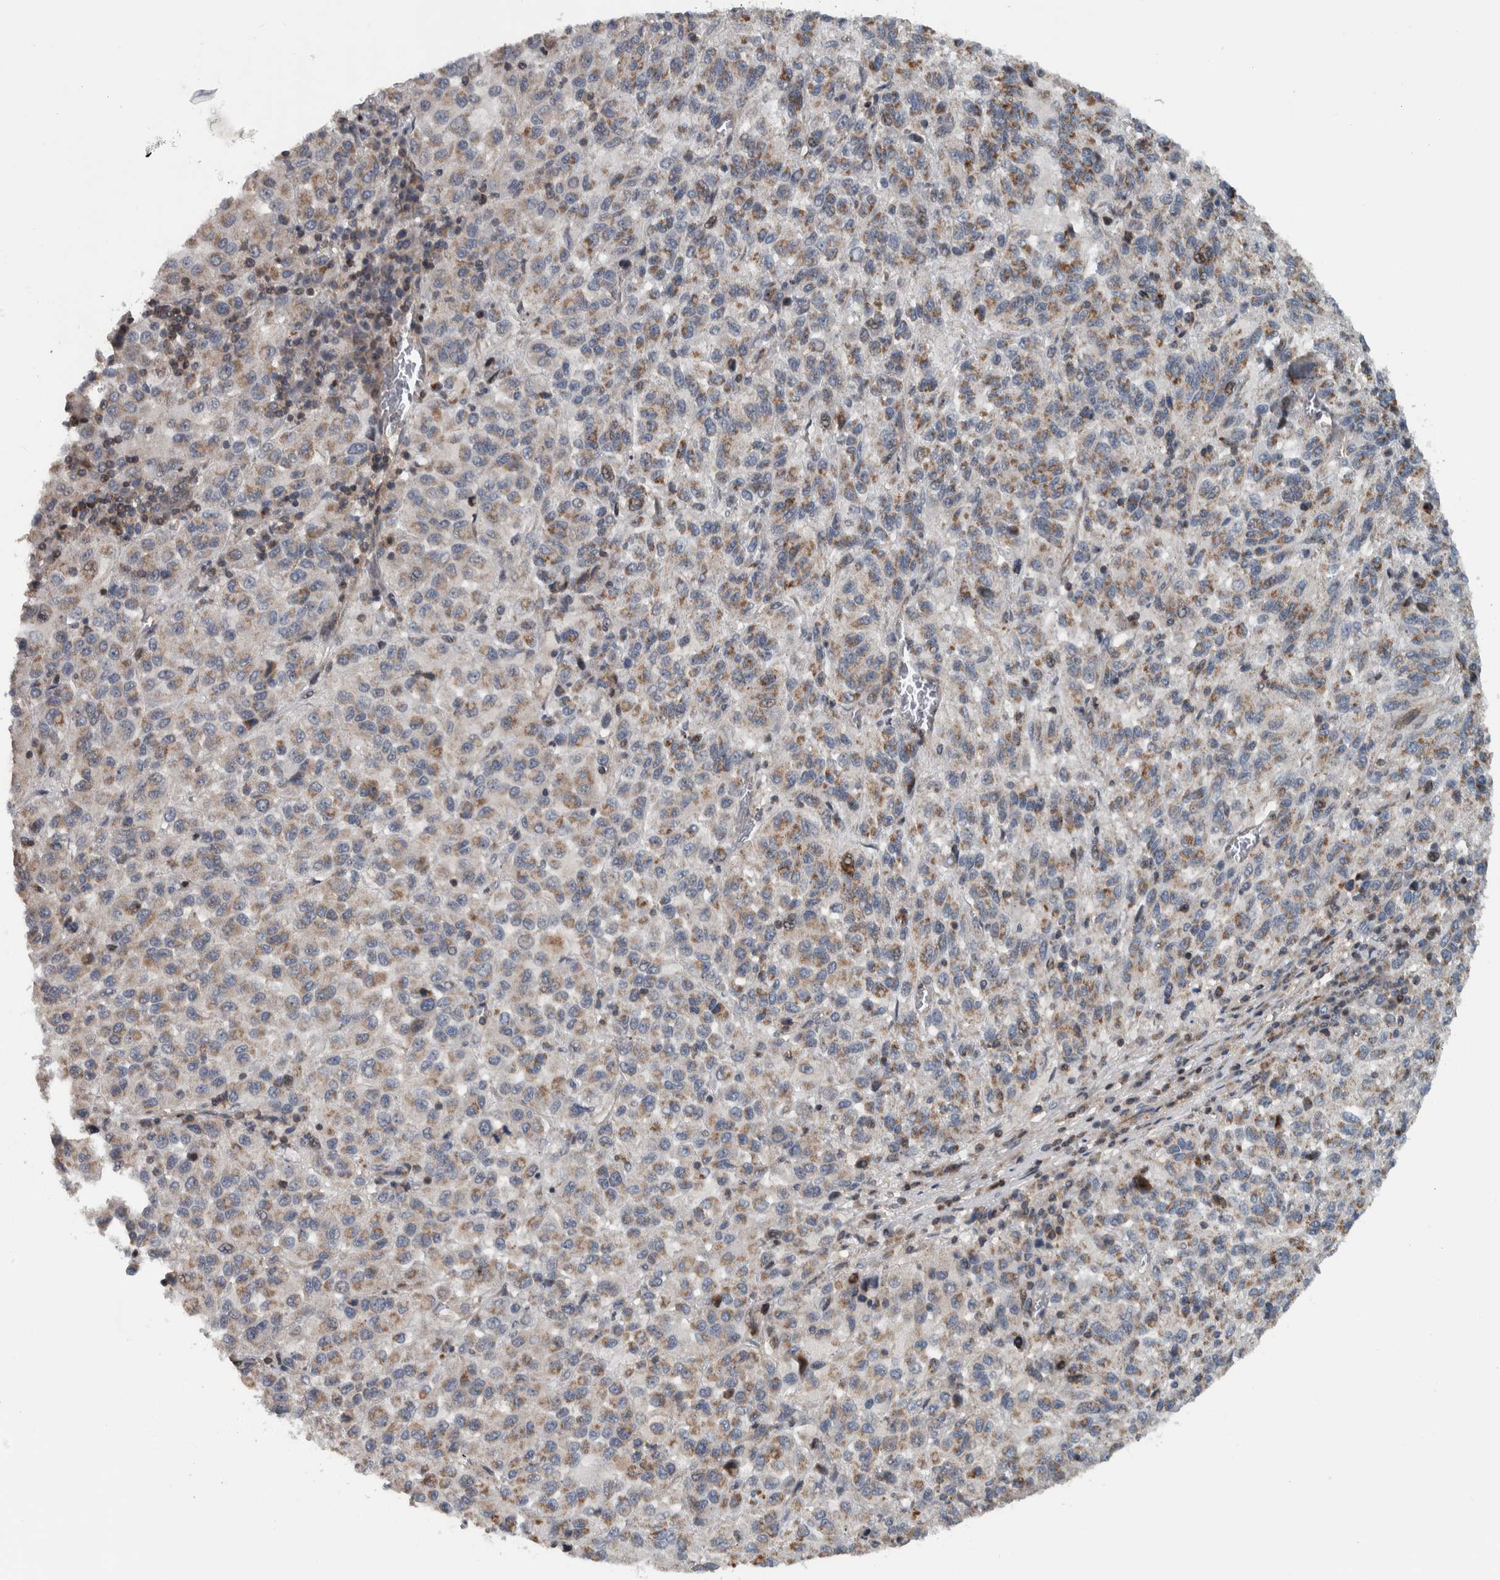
{"staining": {"intensity": "weak", "quantity": ">75%", "location": "cytoplasmic/membranous"}, "tissue": "skin cancer", "cell_type": "Tumor cells", "image_type": "cancer", "snomed": [{"axis": "morphology", "description": "Squamous cell carcinoma, NOS"}, {"axis": "topography", "description": "Skin"}], "caption": "Immunohistochemistry staining of skin squamous cell carcinoma, which exhibits low levels of weak cytoplasmic/membranous expression in approximately >75% of tumor cells indicating weak cytoplasmic/membranous protein expression. The staining was performed using DAB (brown) for protein detection and nuclei were counterstained in hematoxylin (blue).", "gene": "BAIAP2L1", "patient": {"sex": "female", "age": 73}}